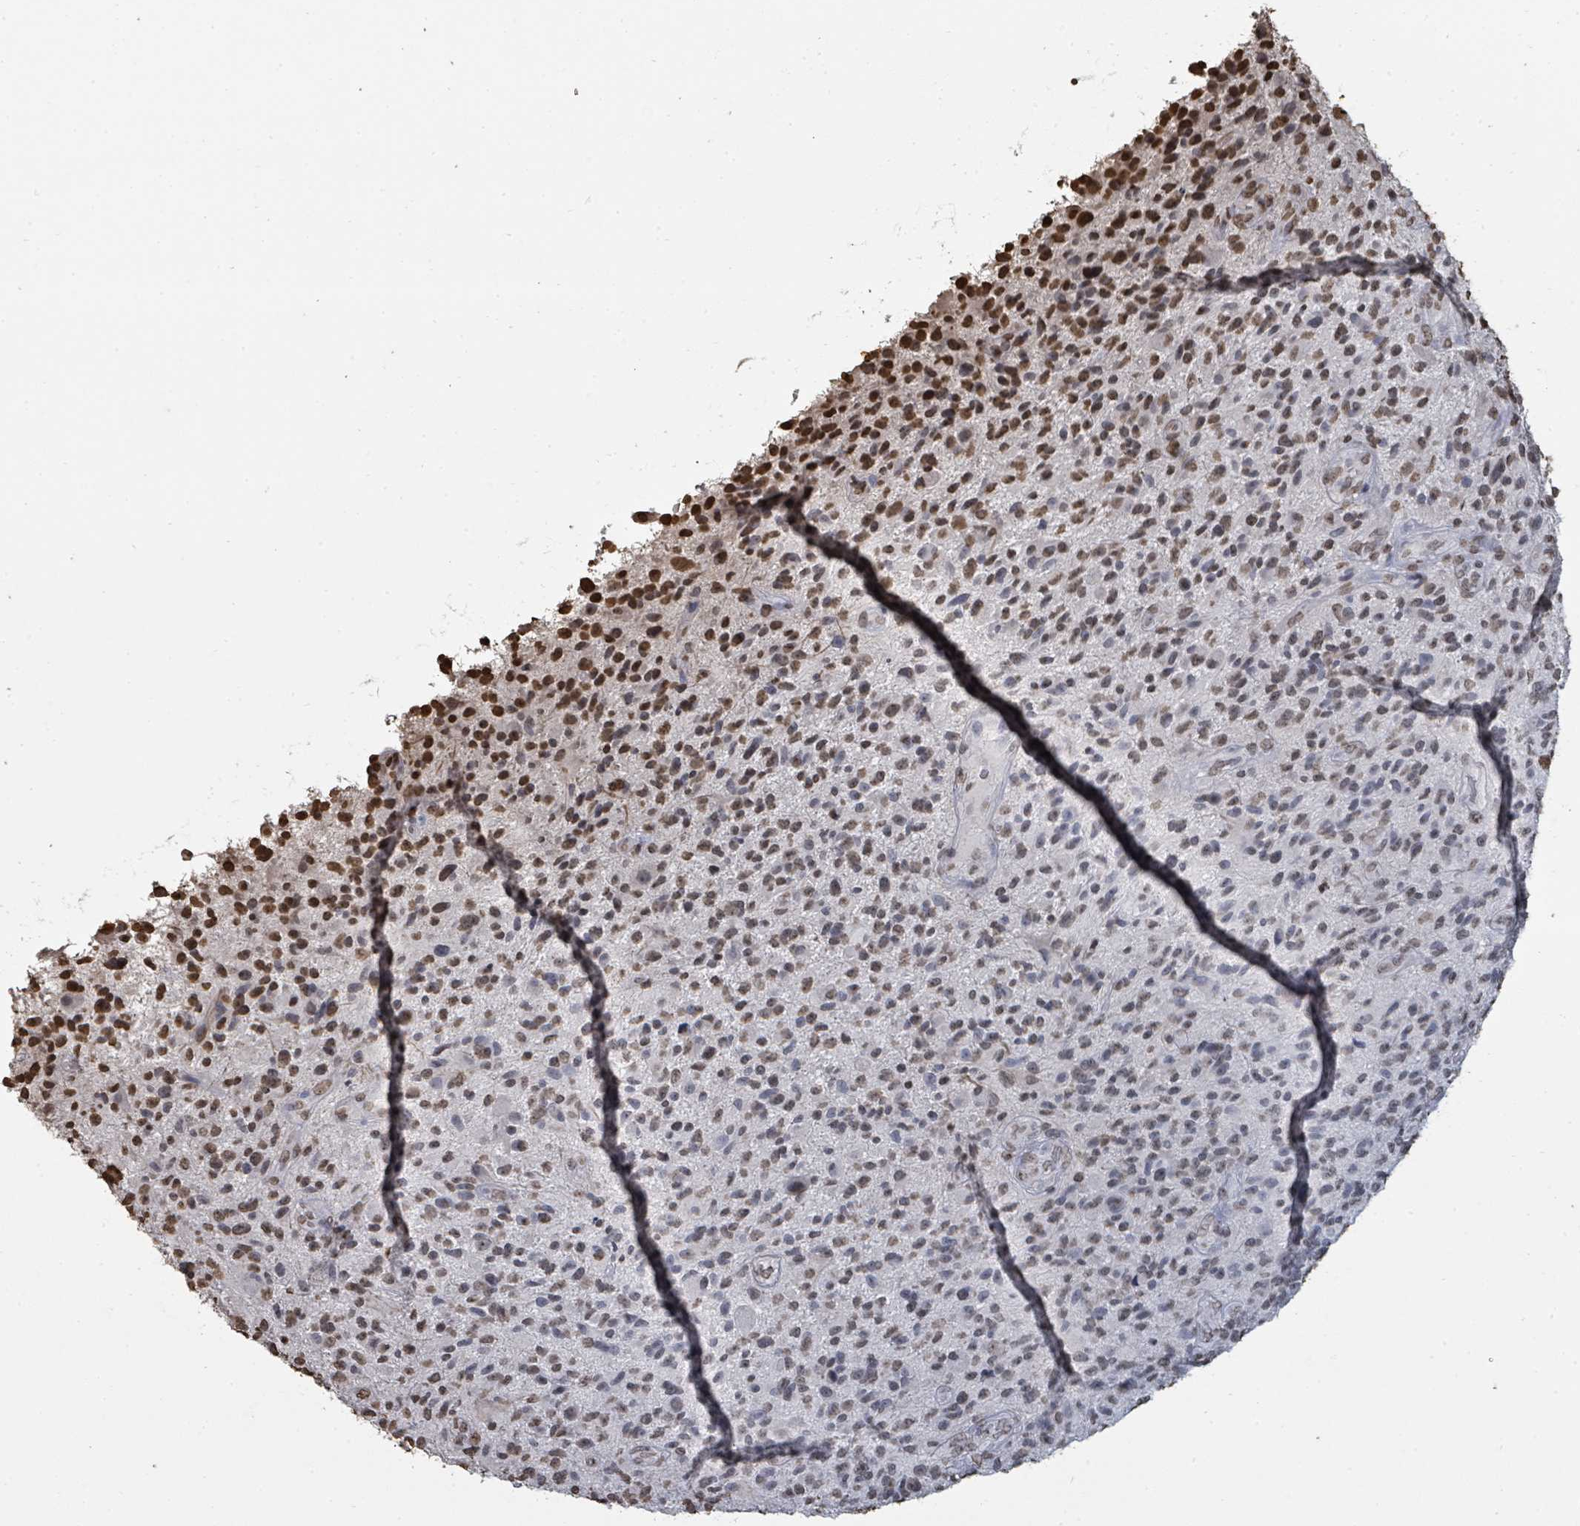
{"staining": {"intensity": "moderate", "quantity": "25%-75%", "location": "nuclear"}, "tissue": "glioma", "cell_type": "Tumor cells", "image_type": "cancer", "snomed": [{"axis": "morphology", "description": "Glioma, malignant, High grade"}, {"axis": "topography", "description": "Brain"}], "caption": "A high-resolution micrograph shows immunohistochemistry (IHC) staining of glioma, which displays moderate nuclear expression in approximately 25%-75% of tumor cells.", "gene": "MRPS12", "patient": {"sex": "male", "age": 47}}